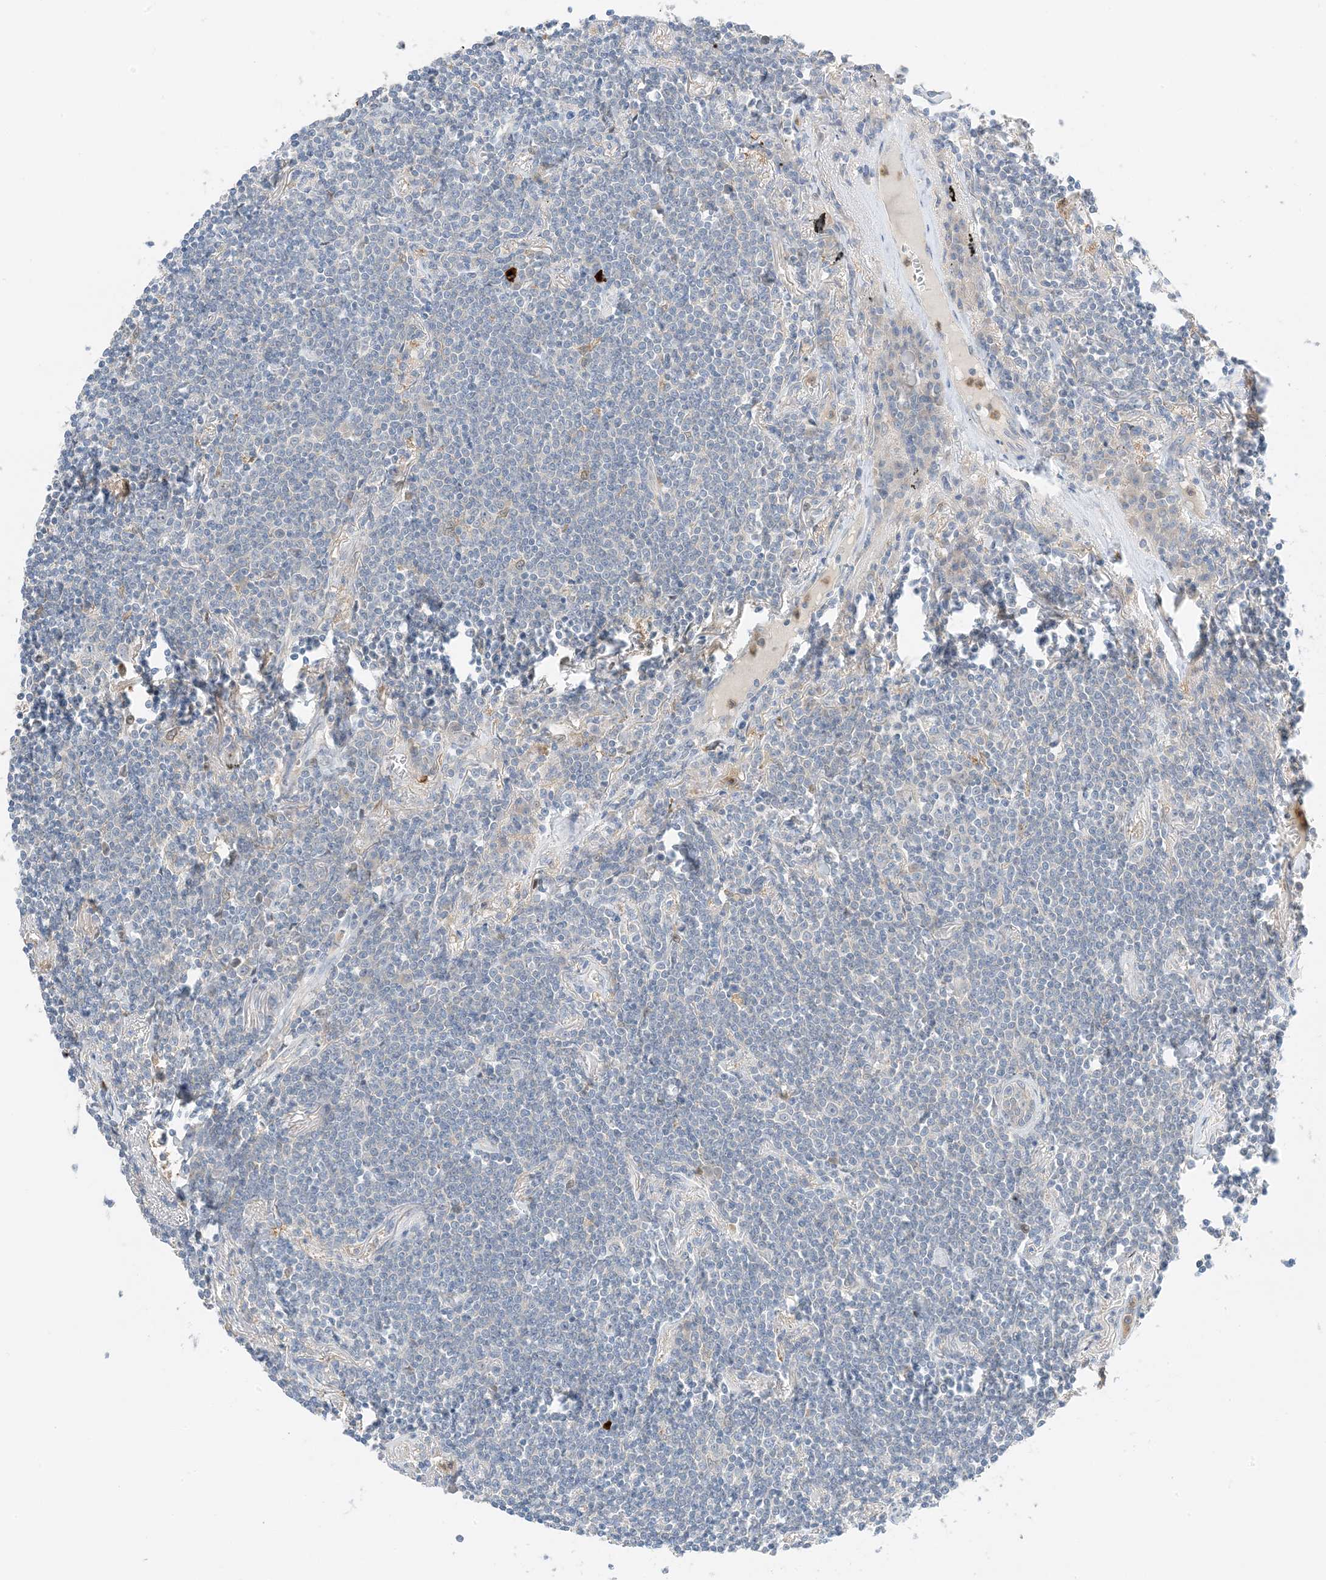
{"staining": {"intensity": "negative", "quantity": "none", "location": "none"}, "tissue": "lymphoma", "cell_type": "Tumor cells", "image_type": "cancer", "snomed": [{"axis": "morphology", "description": "Malignant lymphoma, non-Hodgkin's type, Low grade"}, {"axis": "topography", "description": "Lung"}], "caption": "Lymphoma was stained to show a protein in brown. There is no significant staining in tumor cells.", "gene": "KIFBP", "patient": {"sex": "female", "age": 71}}